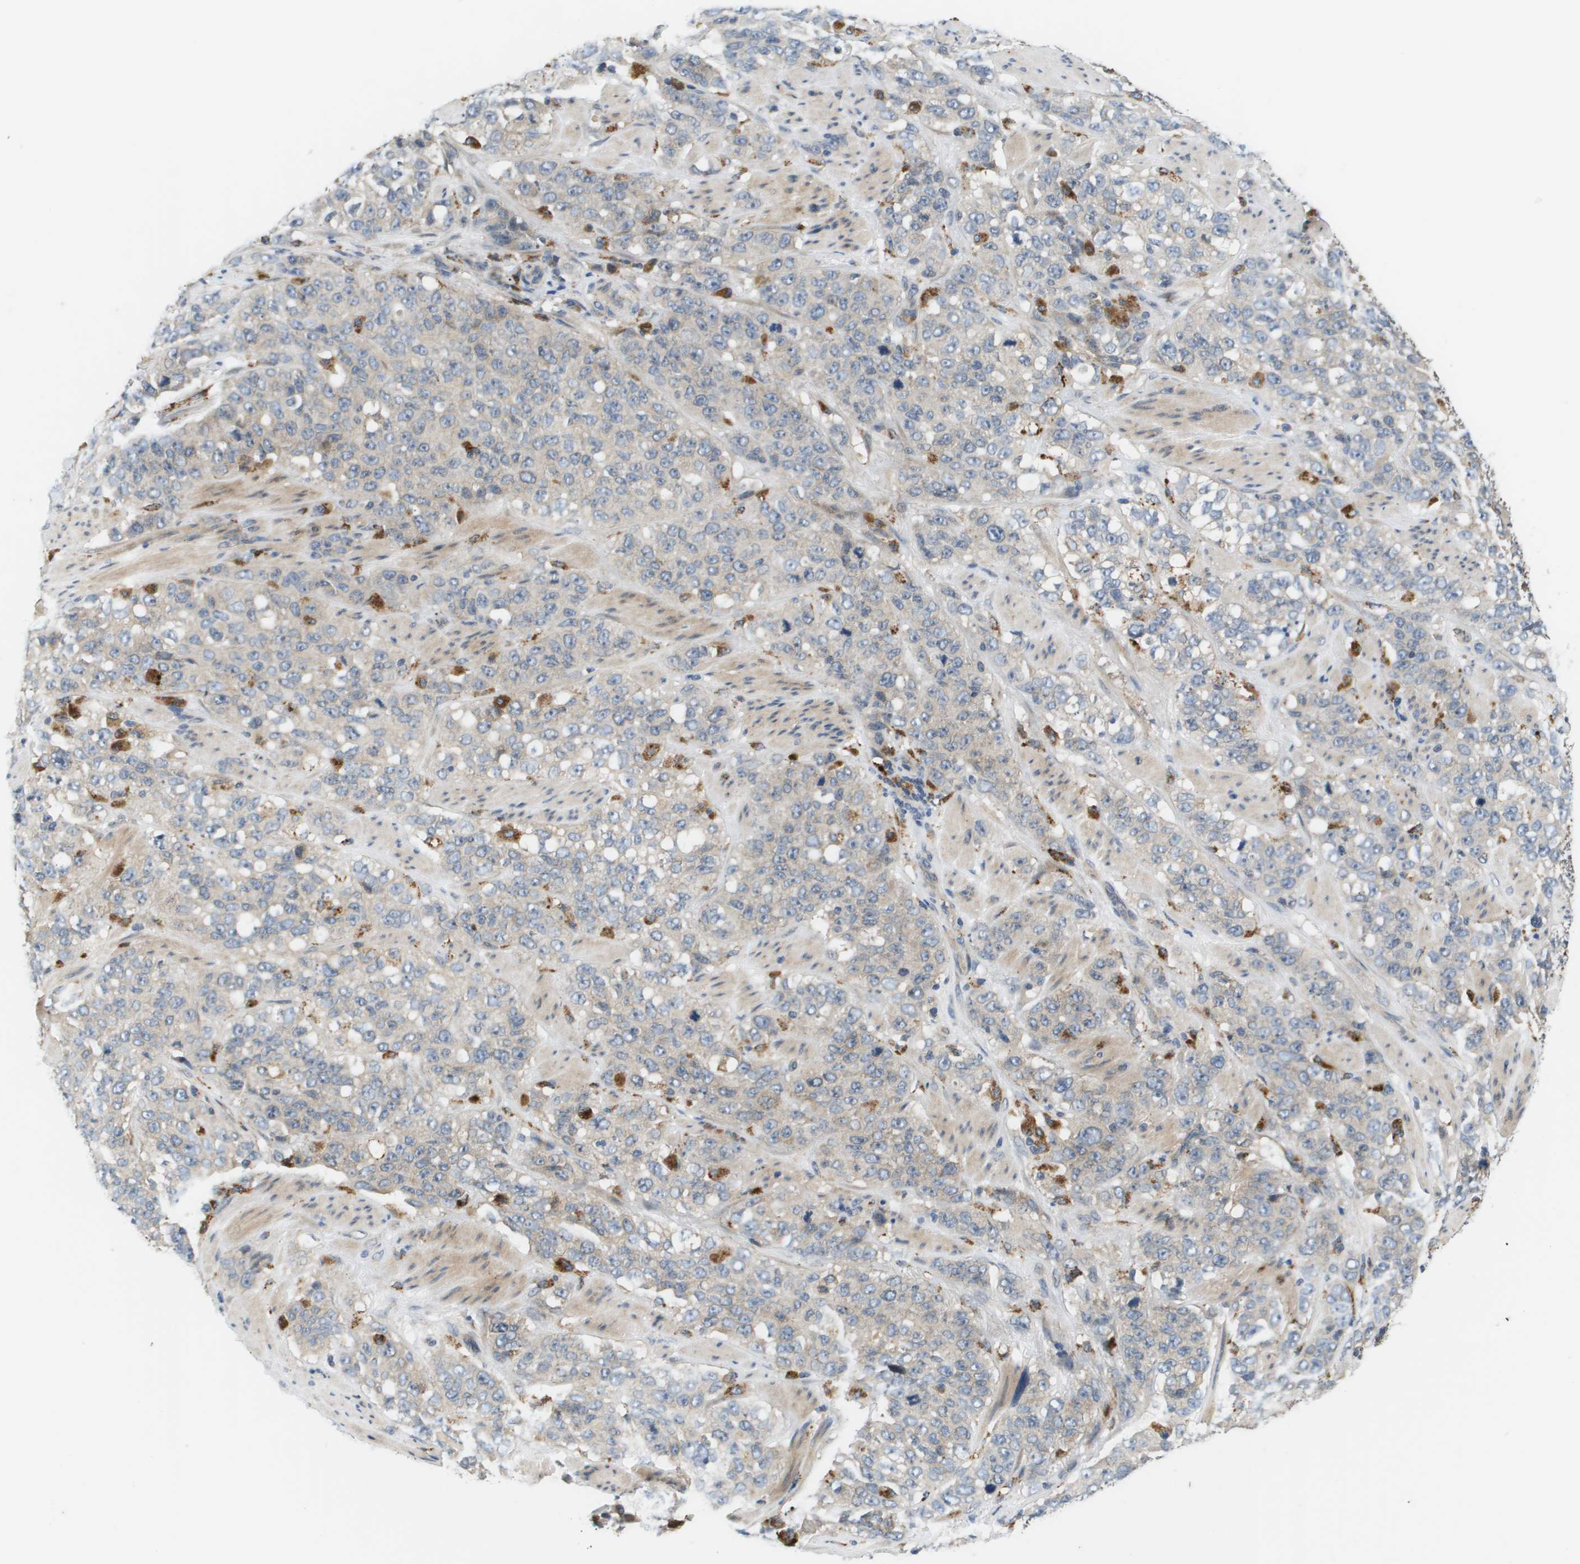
{"staining": {"intensity": "weak", "quantity": "<25%", "location": "cytoplasmic/membranous"}, "tissue": "stomach cancer", "cell_type": "Tumor cells", "image_type": "cancer", "snomed": [{"axis": "morphology", "description": "Adenocarcinoma, NOS"}, {"axis": "topography", "description": "Stomach"}], "caption": "Tumor cells show no significant positivity in stomach adenocarcinoma.", "gene": "SLC25A20", "patient": {"sex": "male", "age": 48}}